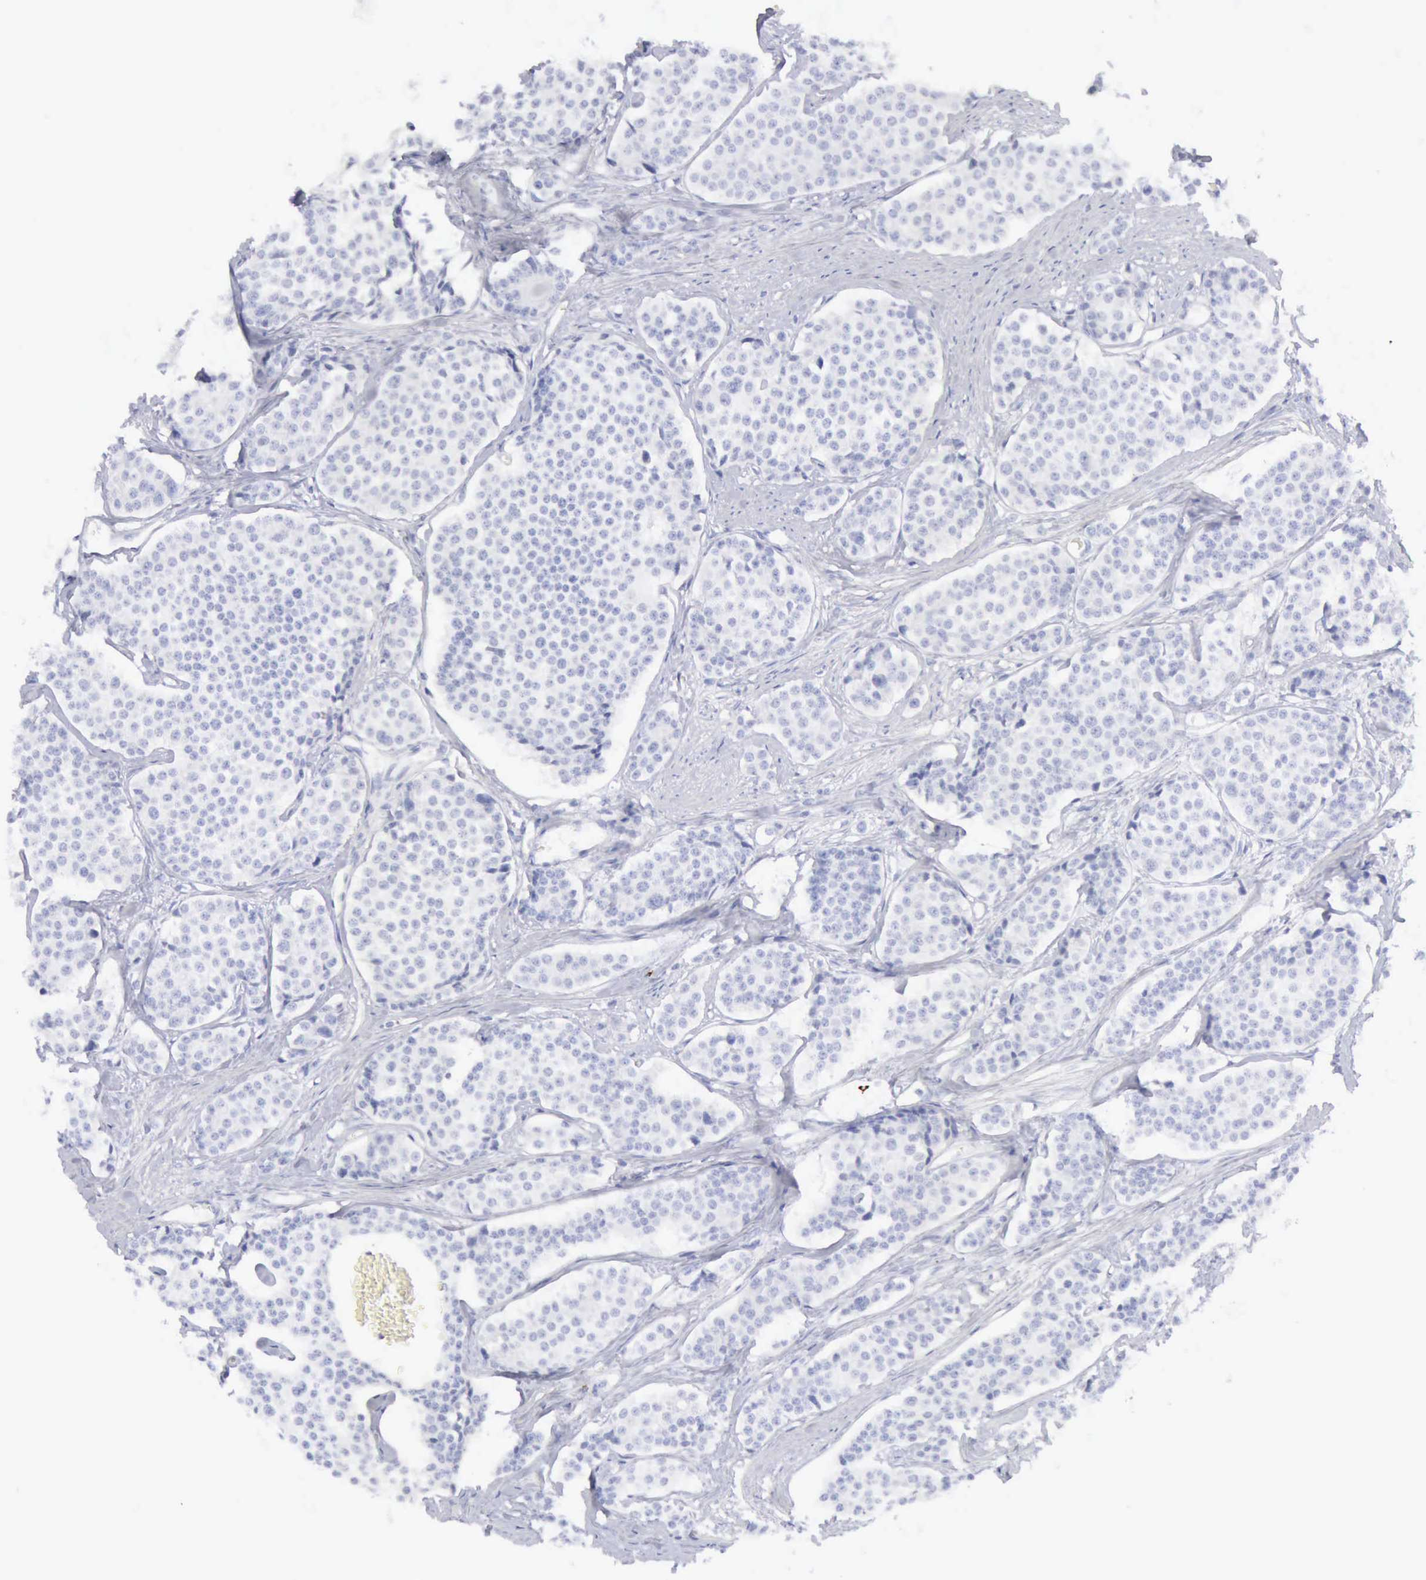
{"staining": {"intensity": "negative", "quantity": "none", "location": "none"}, "tissue": "carcinoid", "cell_type": "Tumor cells", "image_type": "cancer", "snomed": [{"axis": "morphology", "description": "Carcinoid, malignant, NOS"}, {"axis": "topography", "description": "Small intestine"}], "caption": "There is no significant staining in tumor cells of malignant carcinoid.", "gene": "GZMB", "patient": {"sex": "male", "age": 60}}